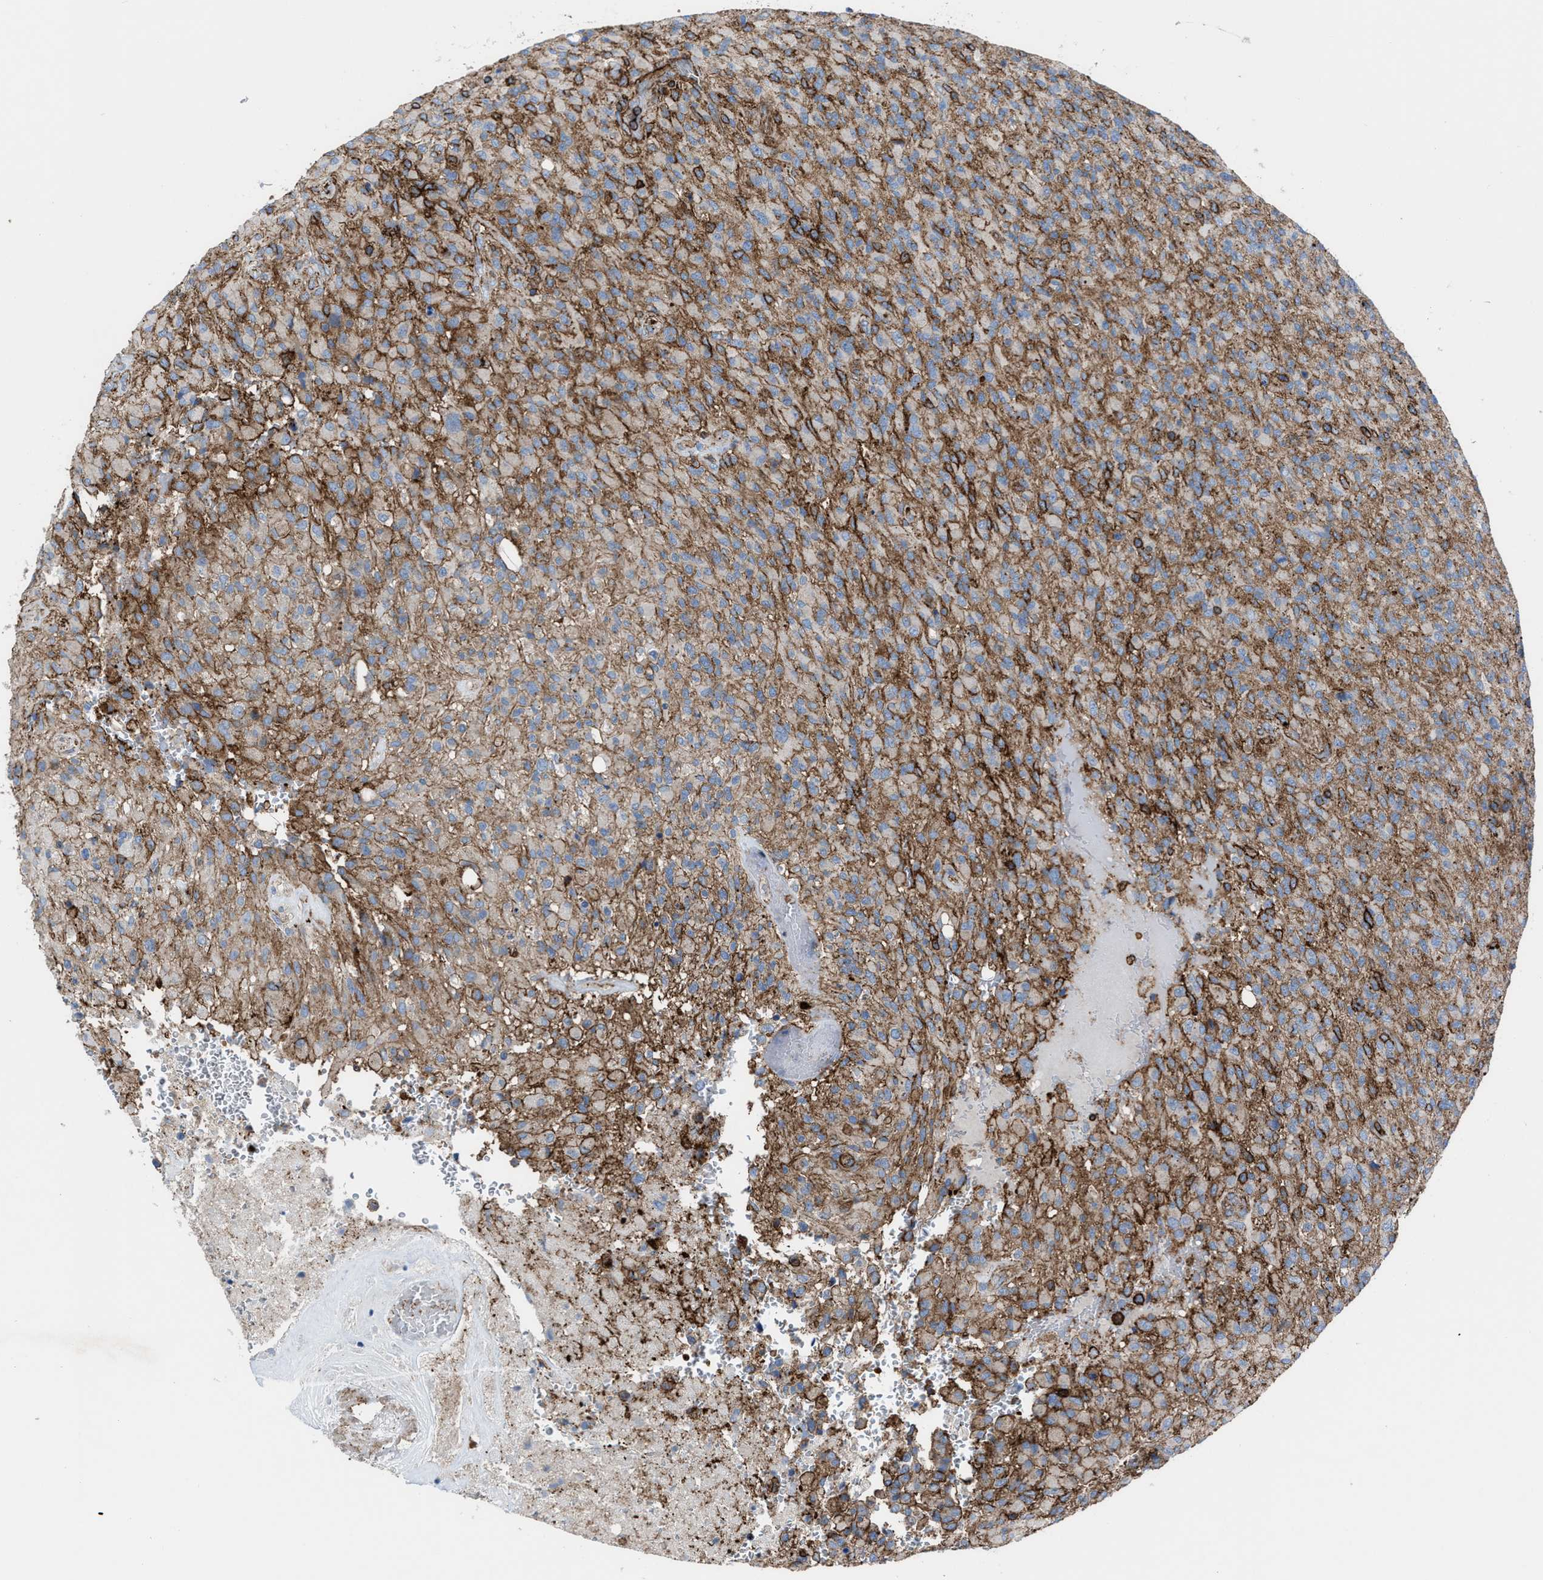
{"staining": {"intensity": "weak", "quantity": ">75%", "location": "cytoplasmic/membranous"}, "tissue": "glioma", "cell_type": "Tumor cells", "image_type": "cancer", "snomed": [{"axis": "morphology", "description": "Glioma, malignant, High grade"}, {"axis": "topography", "description": "Brain"}], "caption": "Protein staining shows weak cytoplasmic/membranous positivity in about >75% of tumor cells in malignant high-grade glioma.", "gene": "AGPAT2", "patient": {"sex": "male", "age": 71}}